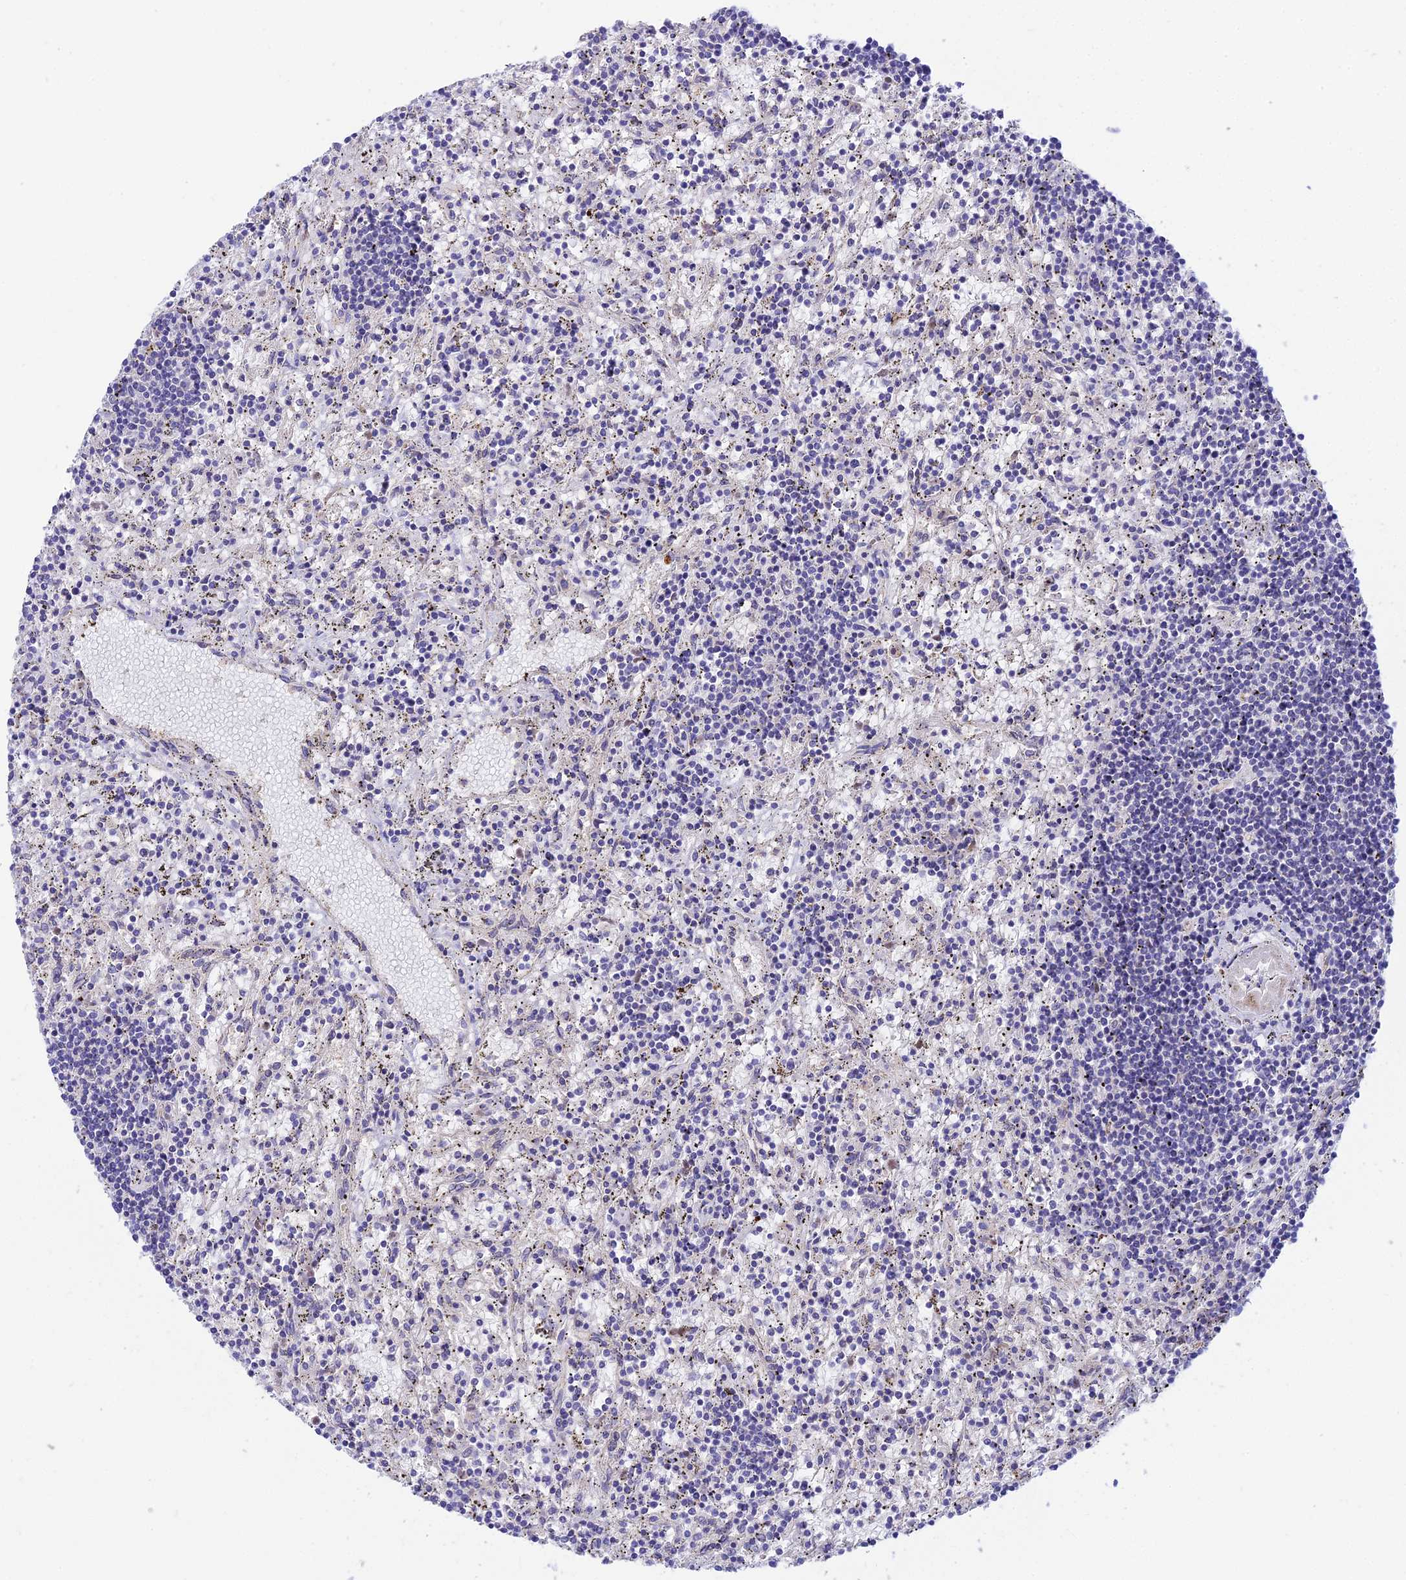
{"staining": {"intensity": "negative", "quantity": "none", "location": "none"}, "tissue": "lymphoma", "cell_type": "Tumor cells", "image_type": "cancer", "snomed": [{"axis": "morphology", "description": "Malignant lymphoma, non-Hodgkin's type, Low grade"}, {"axis": "topography", "description": "Spleen"}], "caption": "DAB (3,3'-diaminobenzidine) immunohistochemical staining of low-grade malignant lymphoma, non-Hodgkin's type exhibits no significant expression in tumor cells.", "gene": "CCDC157", "patient": {"sex": "male", "age": 76}}